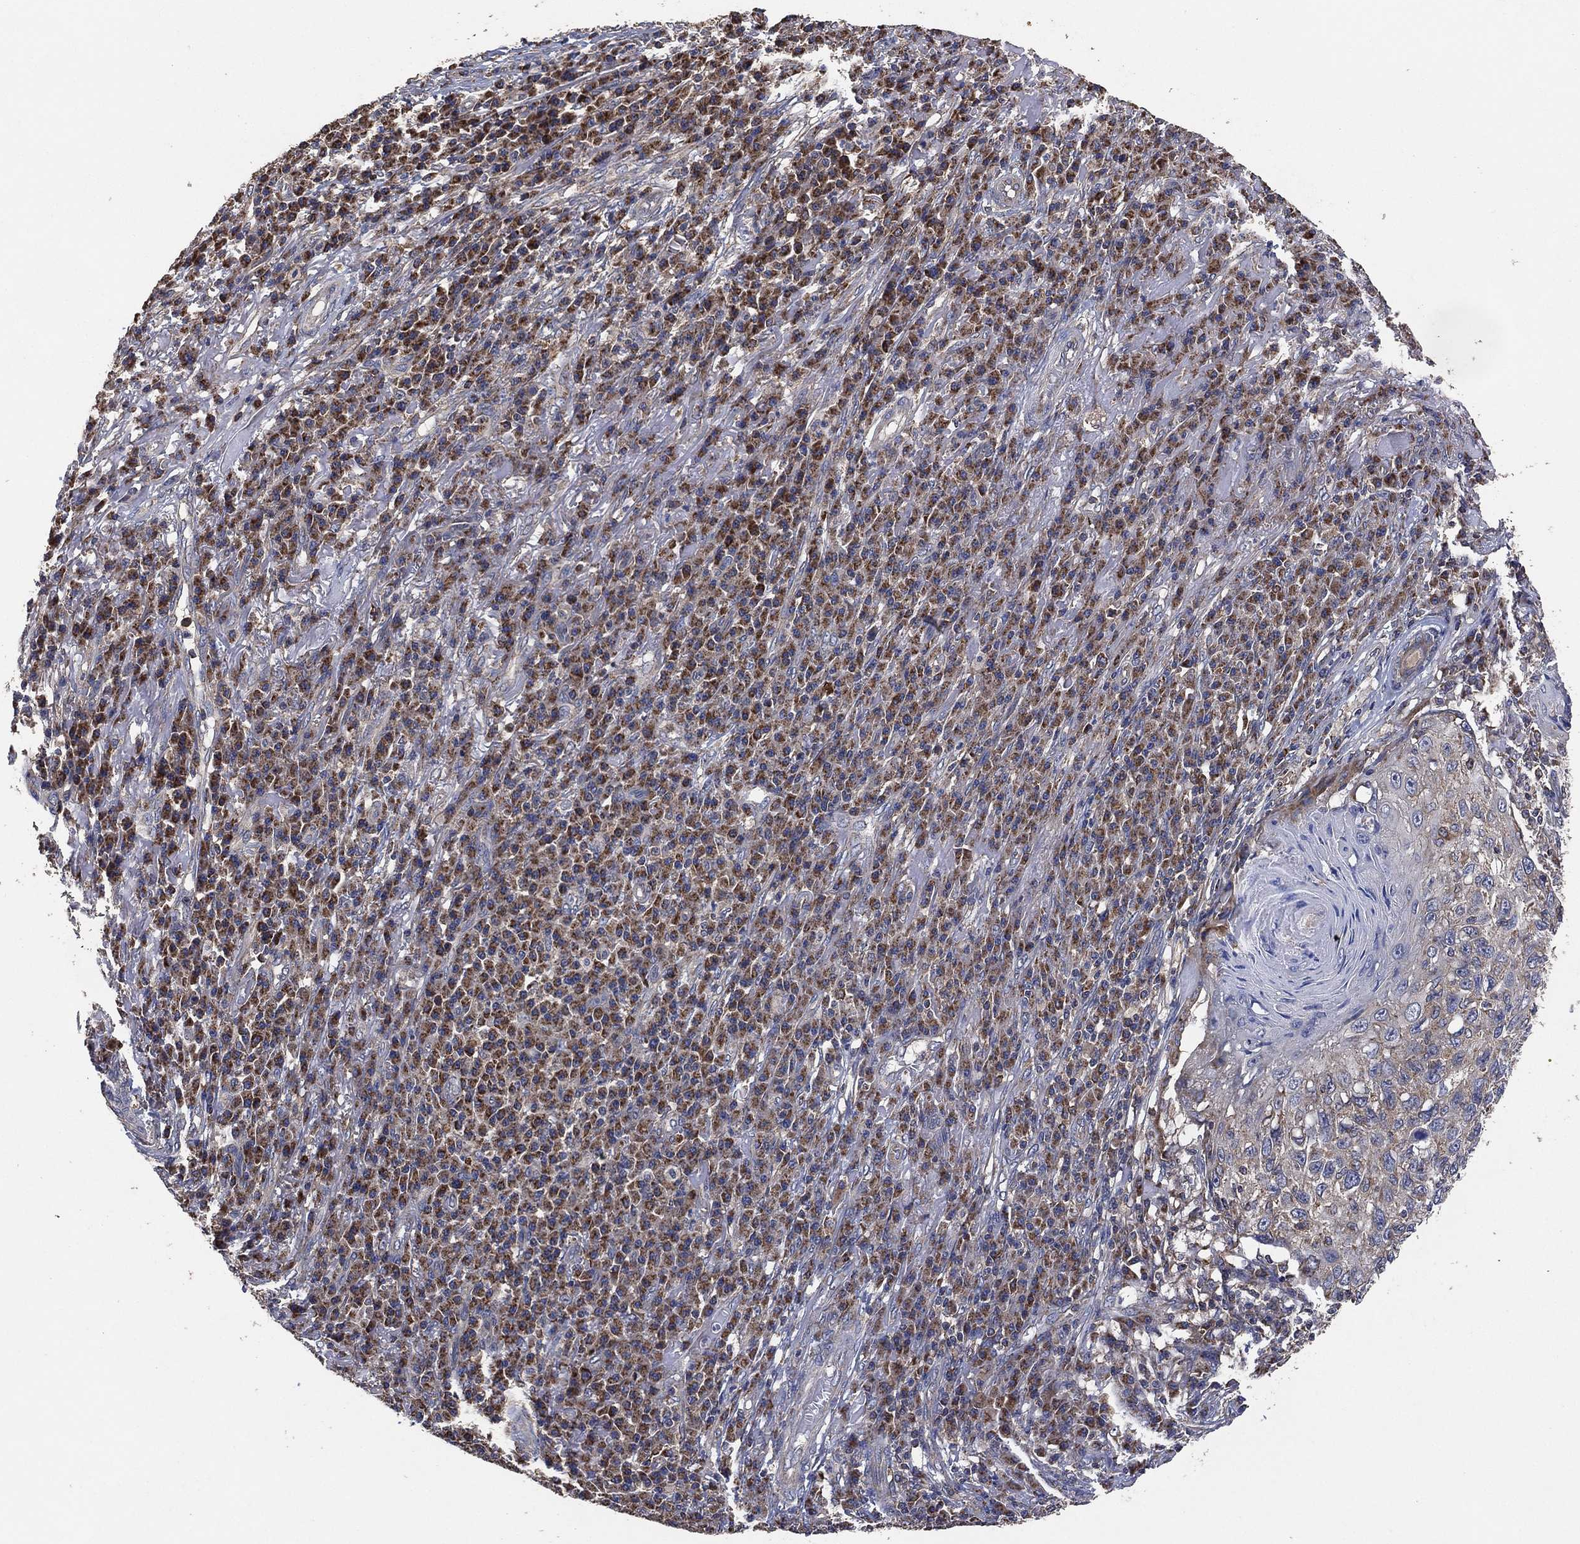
{"staining": {"intensity": "weak", "quantity": "<25%", "location": "cytoplasmic/membranous"}, "tissue": "skin cancer", "cell_type": "Tumor cells", "image_type": "cancer", "snomed": [{"axis": "morphology", "description": "Squamous cell carcinoma, NOS"}, {"axis": "topography", "description": "Skin"}], "caption": "Immunohistochemical staining of human skin cancer shows no significant expression in tumor cells.", "gene": "LIMD1", "patient": {"sex": "male", "age": 92}}